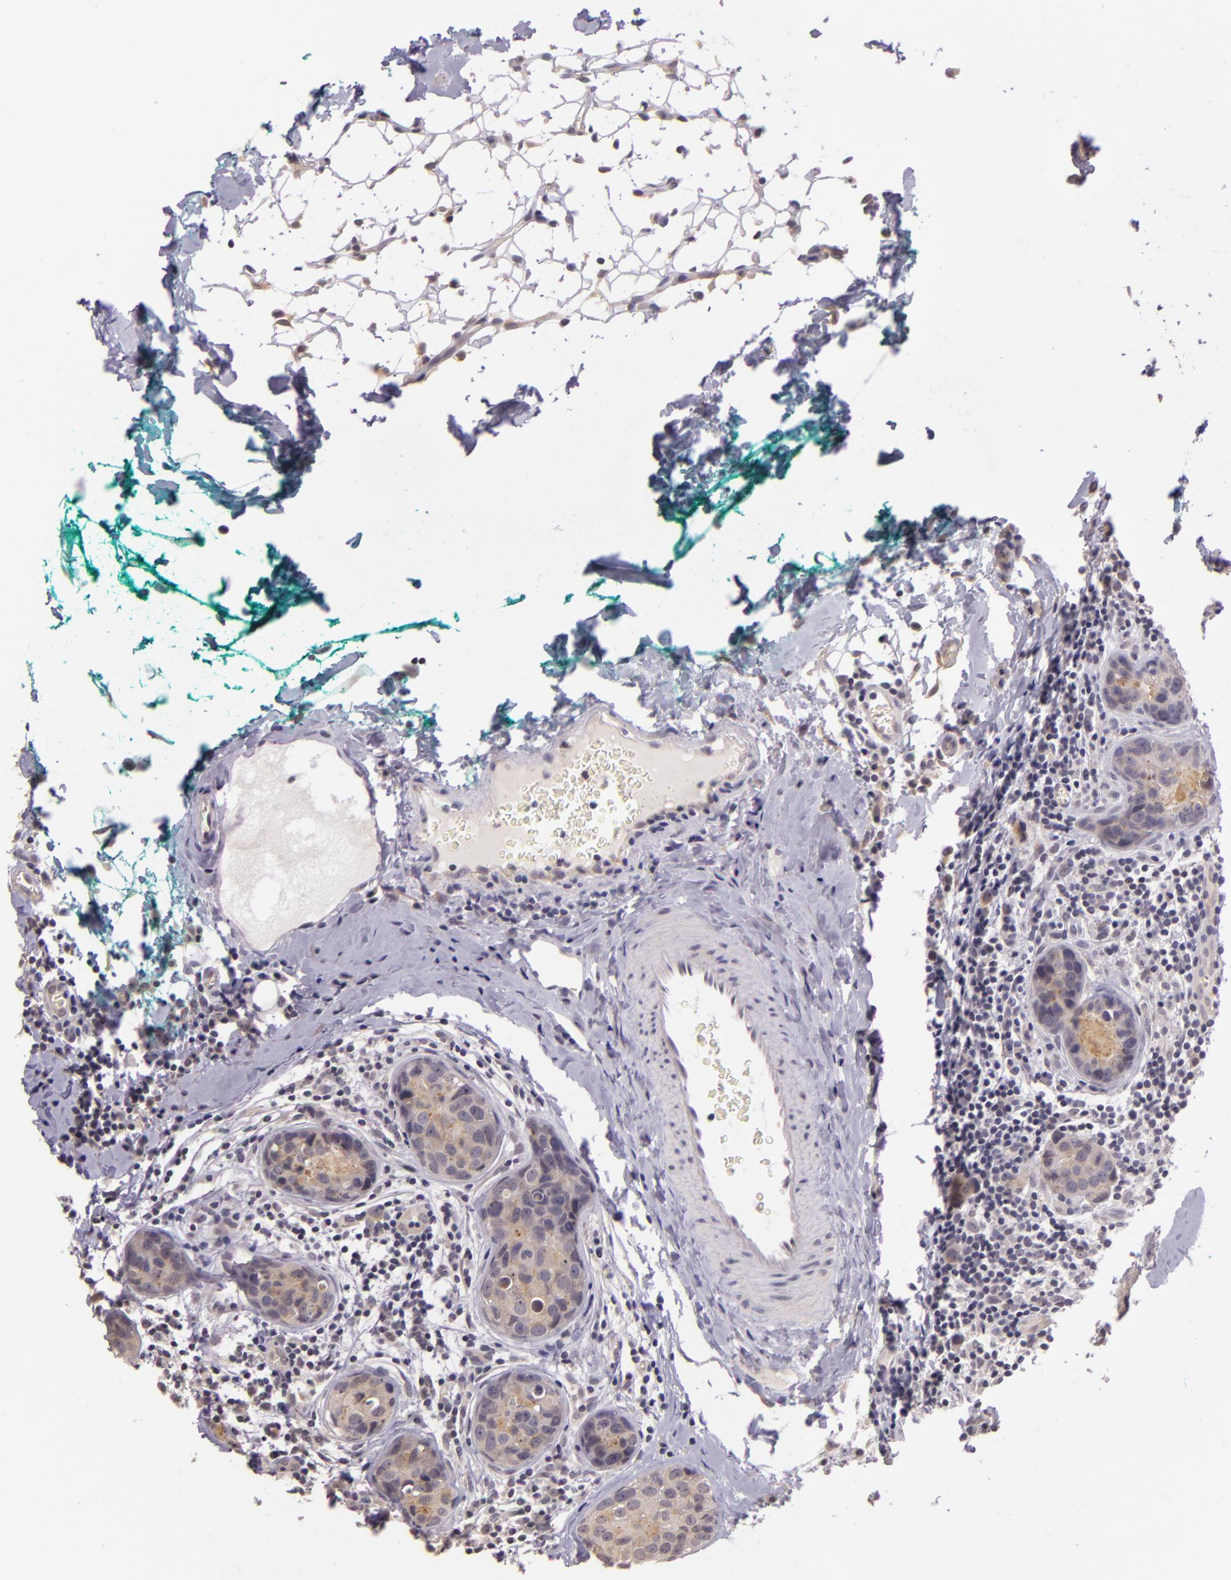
{"staining": {"intensity": "weak", "quantity": ">75%", "location": "cytoplasmic/membranous"}, "tissue": "breast cancer", "cell_type": "Tumor cells", "image_type": "cancer", "snomed": [{"axis": "morphology", "description": "Duct carcinoma"}, {"axis": "topography", "description": "Breast"}], "caption": "Protein expression analysis of human breast cancer (infiltrating ductal carcinoma) reveals weak cytoplasmic/membranous expression in approximately >75% of tumor cells.", "gene": "ARMH4", "patient": {"sex": "female", "age": 24}}